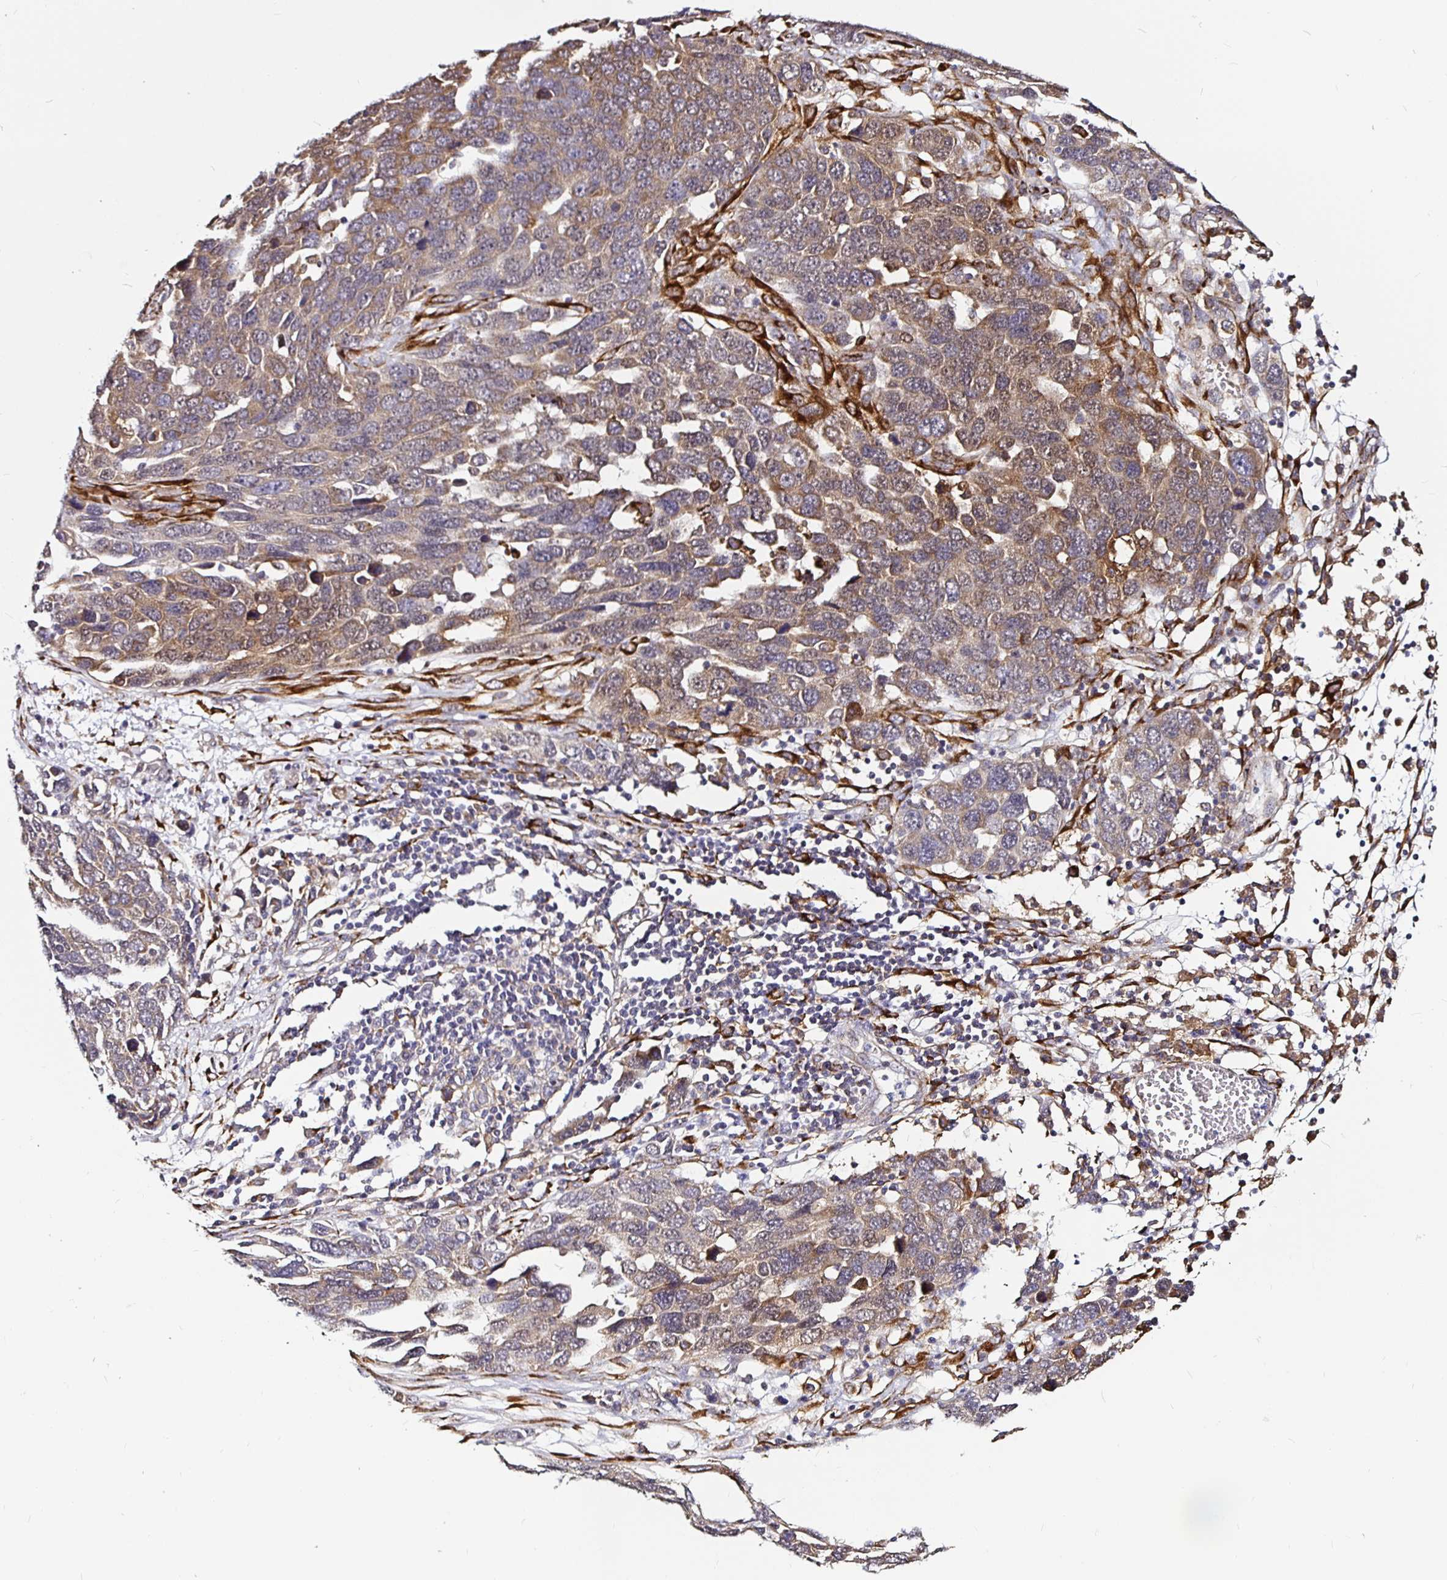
{"staining": {"intensity": "moderate", "quantity": "25%-75%", "location": "cytoplasmic/membranous,nuclear"}, "tissue": "ovarian cancer", "cell_type": "Tumor cells", "image_type": "cancer", "snomed": [{"axis": "morphology", "description": "Cystadenocarcinoma, serous, NOS"}, {"axis": "topography", "description": "Ovary"}], "caption": "Immunohistochemical staining of ovarian cancer (serous cystadenocarcinoma) demonstrates medium levels of moderate cytoplasmic/membranous and nuclear protein staining in approximately 25%-75% of tumor cells.", "gene": "P4HA2", "patient": {"sex": "female", "age": 76}}